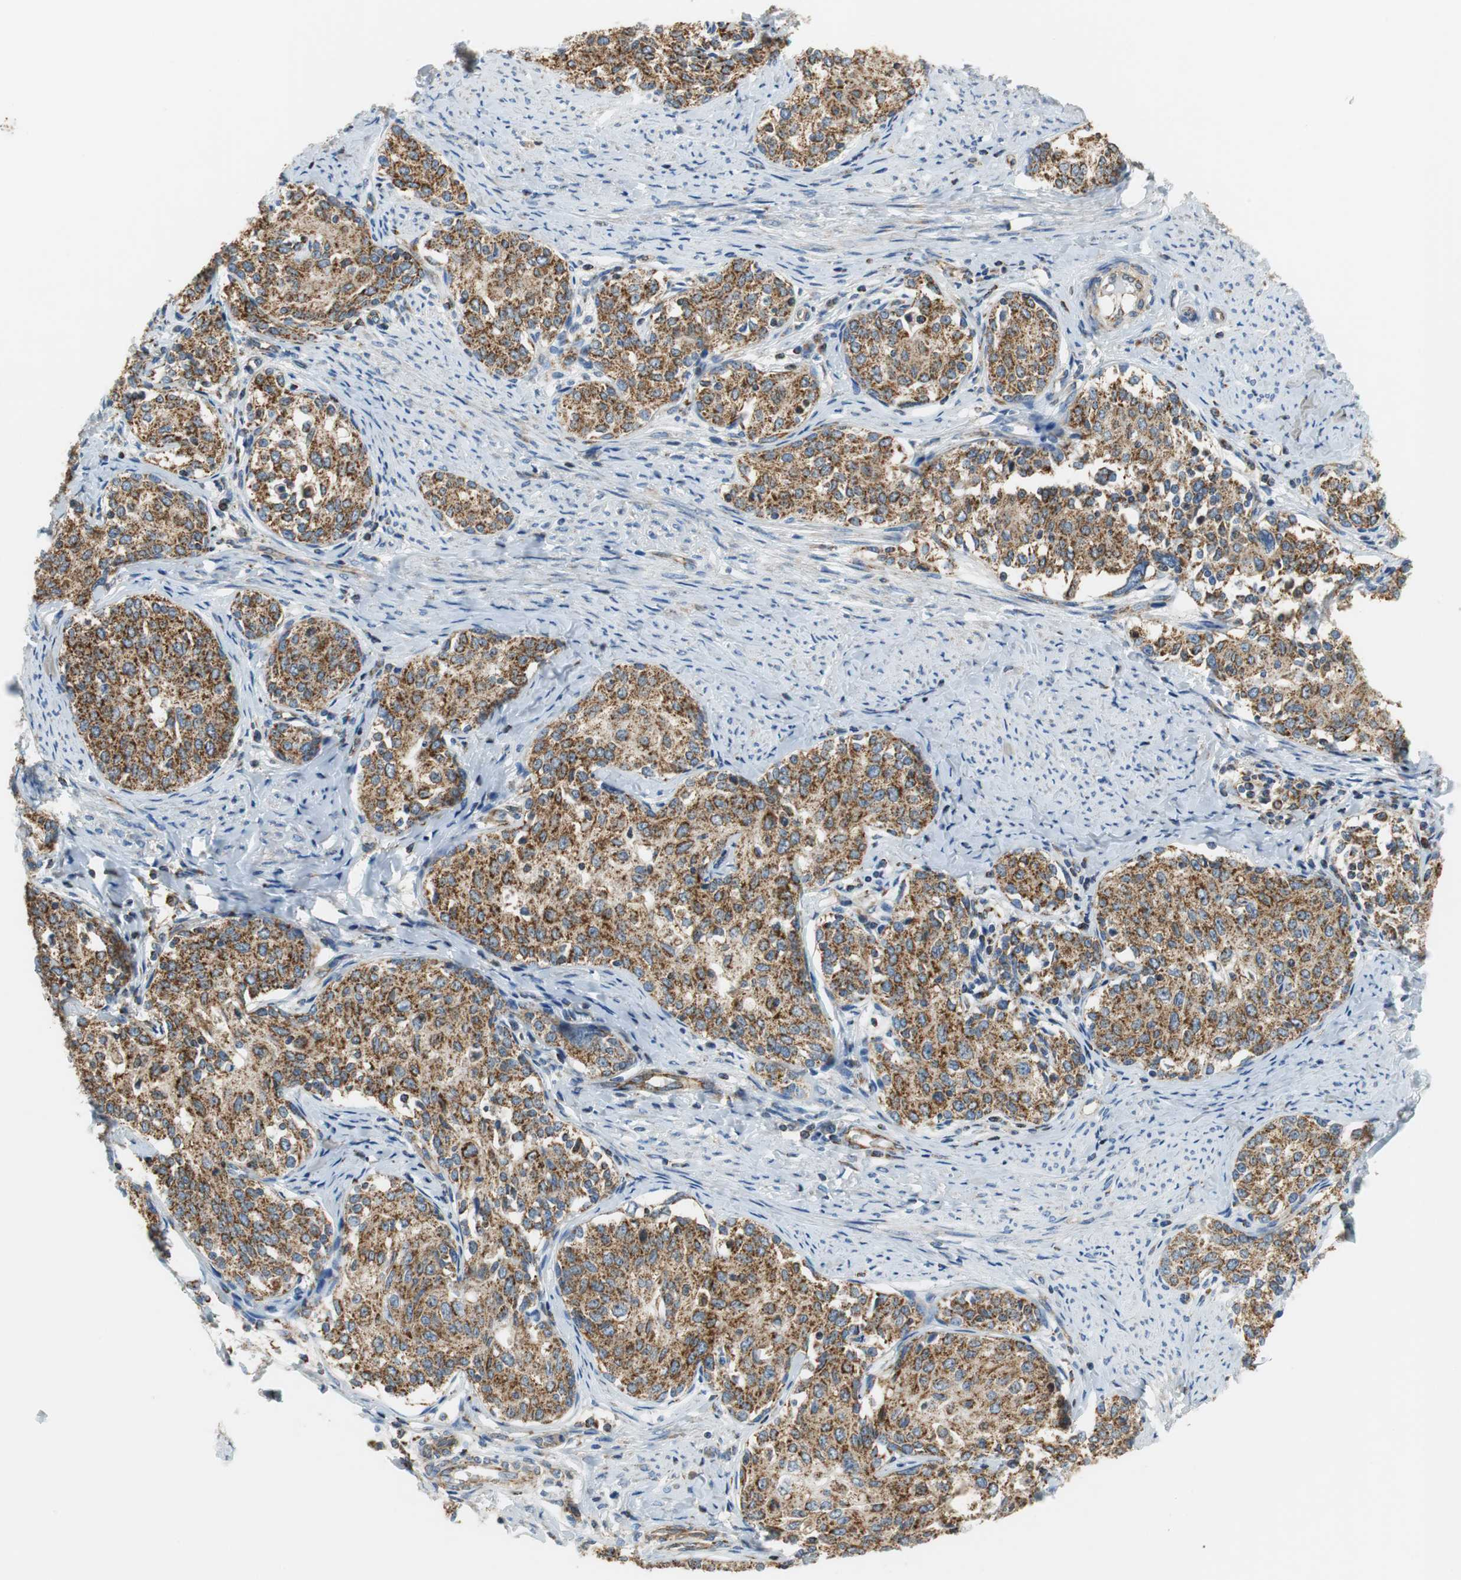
{"staining": {"intensity": "strong", "quantity": ">75%", "location": "cytoplasmic/membranous"}, "tissue": "cervical cancer", "cell_type": "Tumor cells", "image_type": "cancer", "snomed": [{"axis": "morphology", "description": "Squamous cell carcinoma, NOS"}, {"axis": "morphology", "description": "Adenocarcinoma, NOS"}, {"axis": "topography", "description": "Cervix"}], "caption": "Protein expression analysis of human squamous cell carcinoma (cervical) reveals strong cytoplasmic/membranous expression in approximately >75% of tumor cells. Ihc stains the protein in brown and the nuclei are stained blue.", "gene": "GSTK1", "patient": {"sex": "female", "age": 52}}